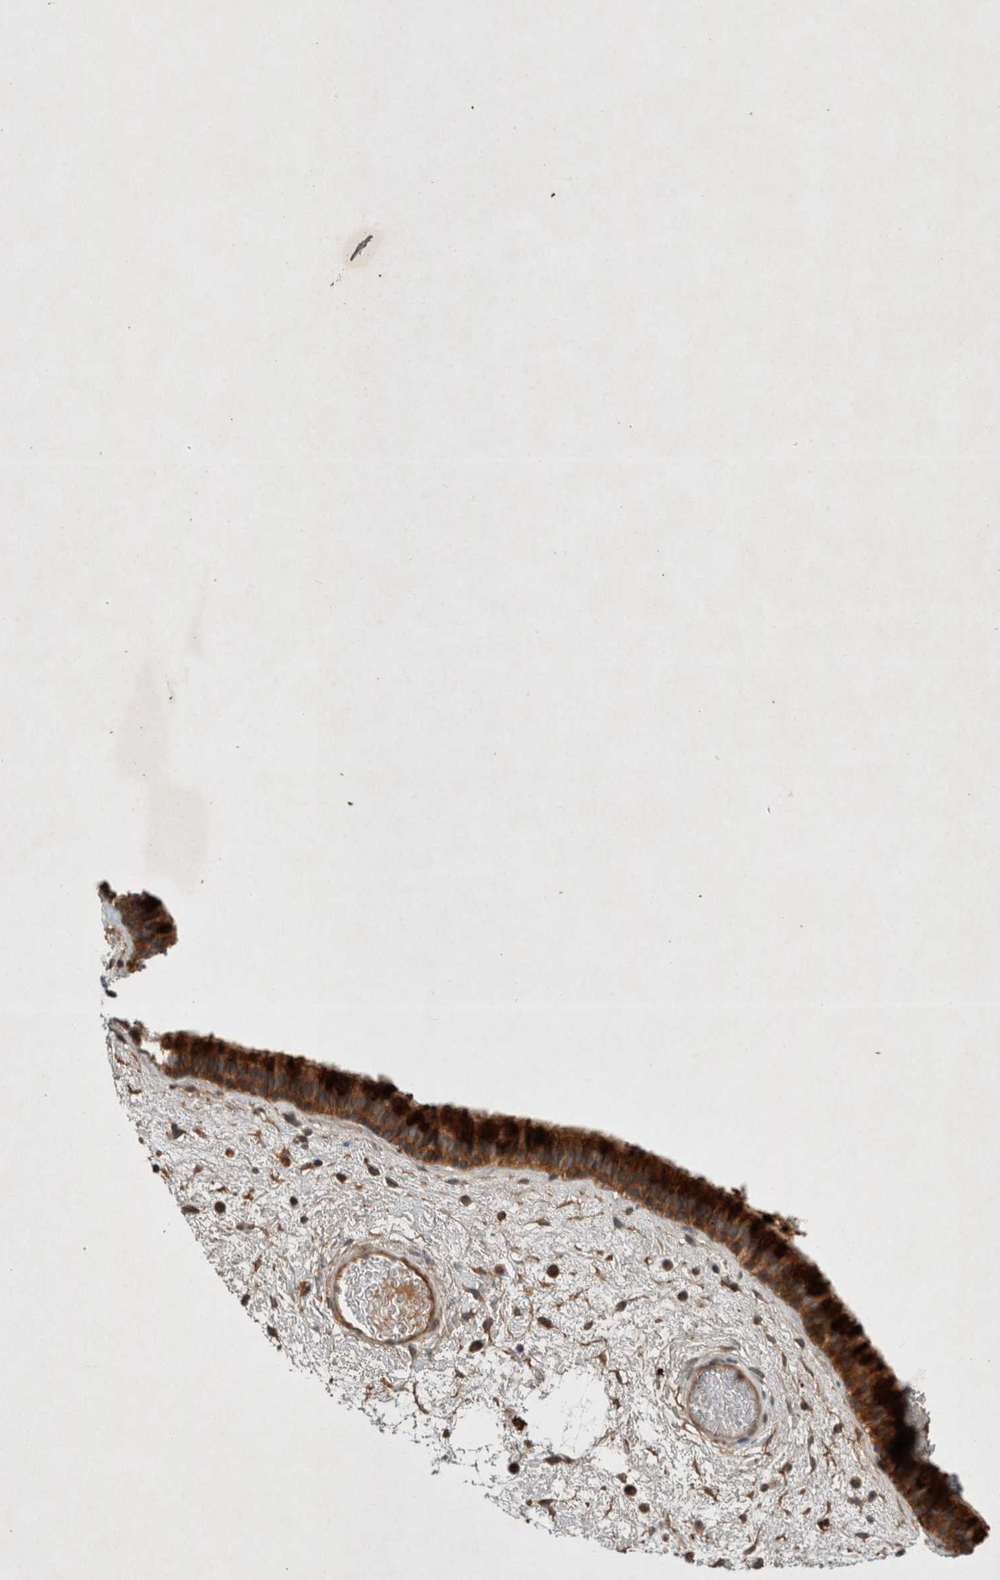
{"staining": {"intensity": "strong", "quantity": ">75%", "location": "cytoplasmic/membranous"}, "tissue": "nasopharynx", "cell_type": "Respiratory epithelial cells", "image_type": "normal", "snomed": [{"axis": "morphology", "description": "Normal tissue, NOS"}, {"axis": "morphology", "description": "Inflammation, NOS"}, {"axis": "topography", "description": "Nasopharynx"}], "caption": "A high-resolution photomicrograph shows IHC staining of normal nasopharynx, which demonstrates strong cytoplasmic/membranous expression in about >75% of respiratory epithelial cells.", "gene": "SERAC1", "patient": {"sex": "male", "age": 48}}